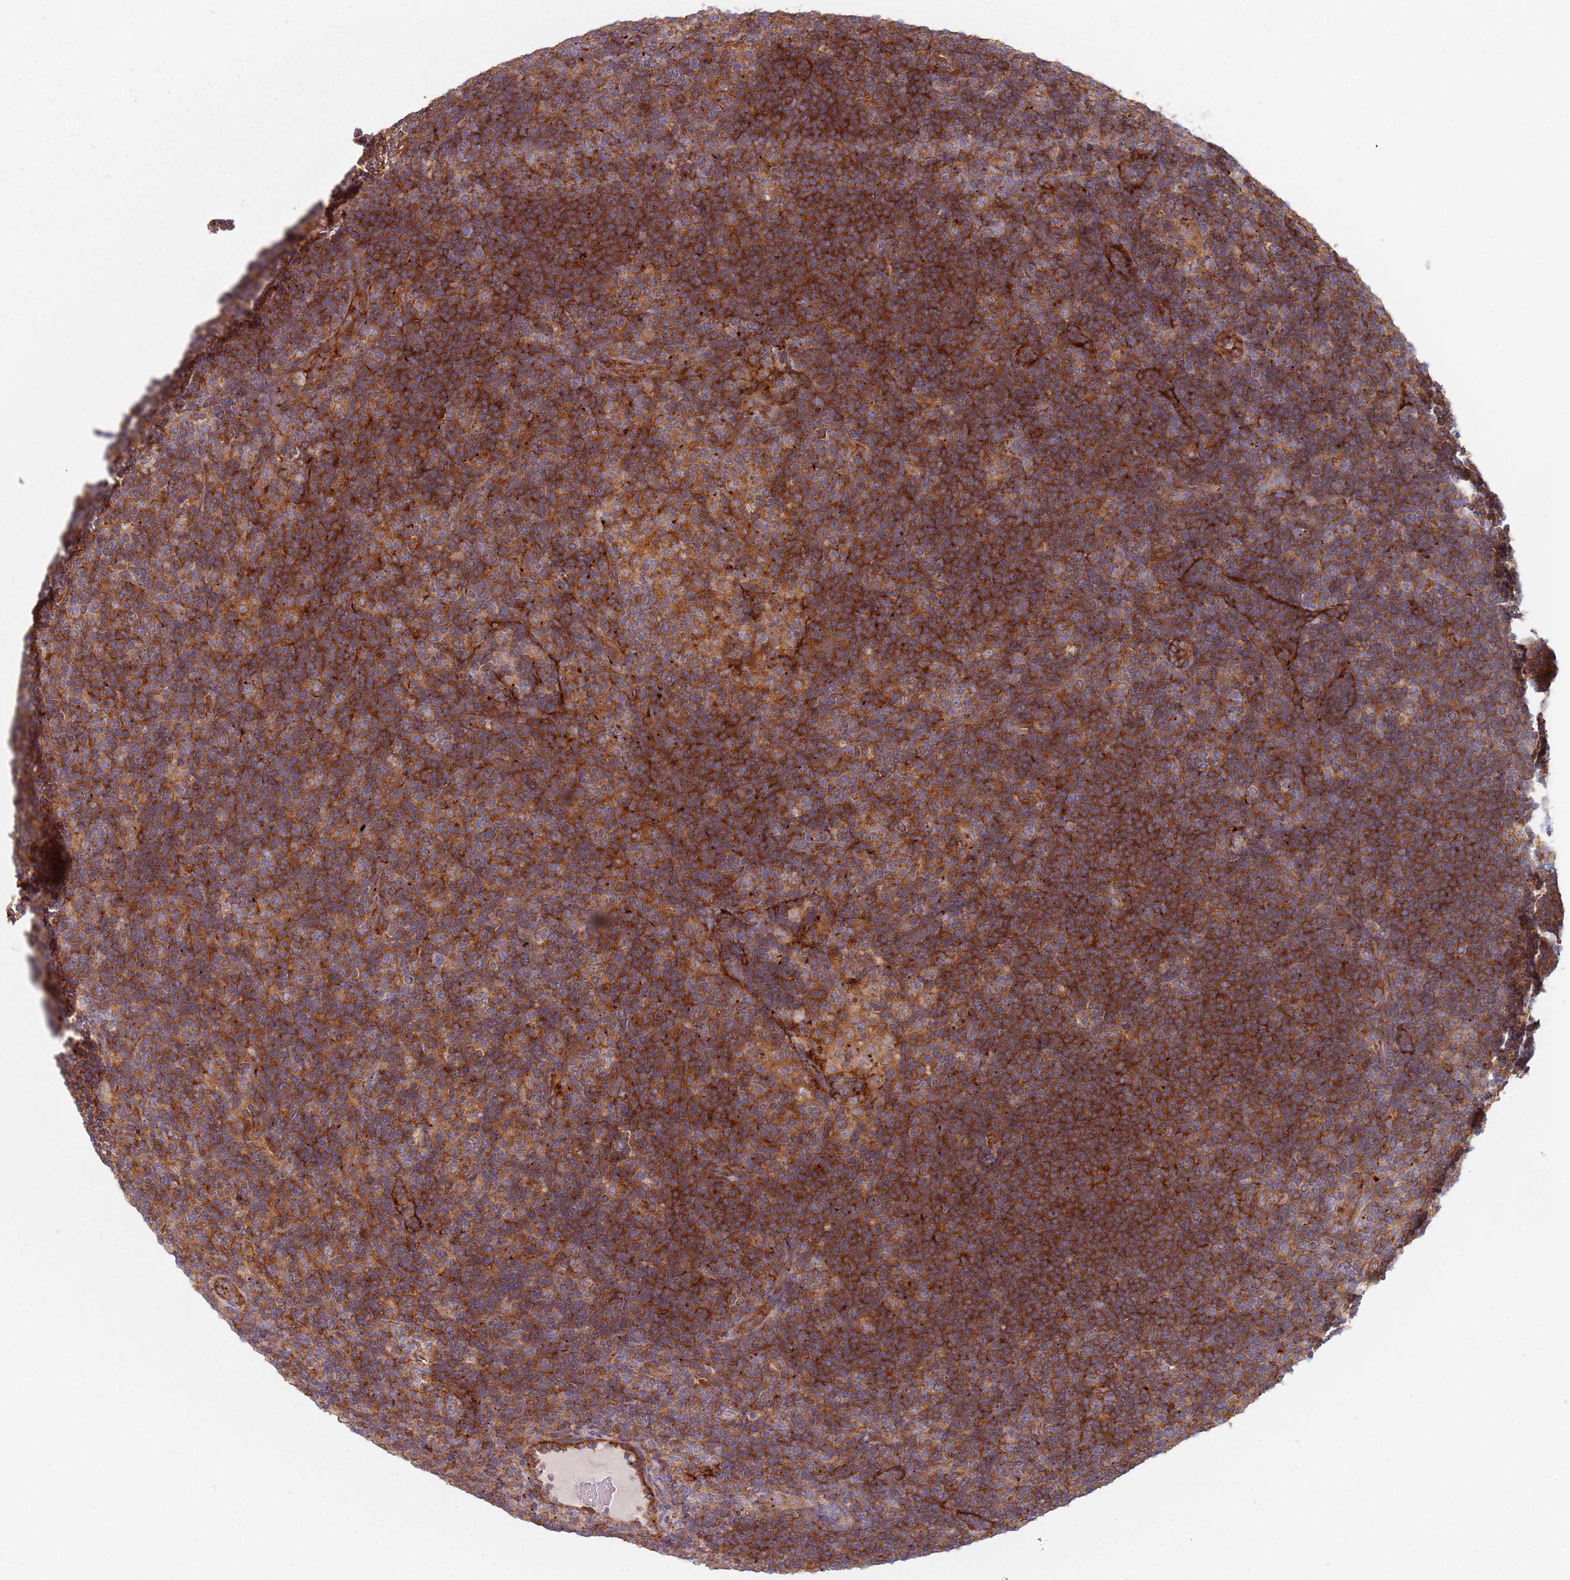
{"staining": {"intensity": "weak", "quantity": "25%-75%", "location": "cytoplasmic/membranous"}, "tissue": "lymphoma", "cell_type": "Tumor cells", "image_type": "cancer", "snomed": [{"axis": "morphology", "description": "Hodgkin's disease, NOS"}, {"axis": "topography", "description": "Lymph node"}], "caption": "Protein staining of Hodgkin's disease tissue demonstrates weak cytoplasmic/membranous staining in about 25%-75% of tumor cells.", "gene": "TPD52L2", "patient": {"sex": "female", "age": 57}}